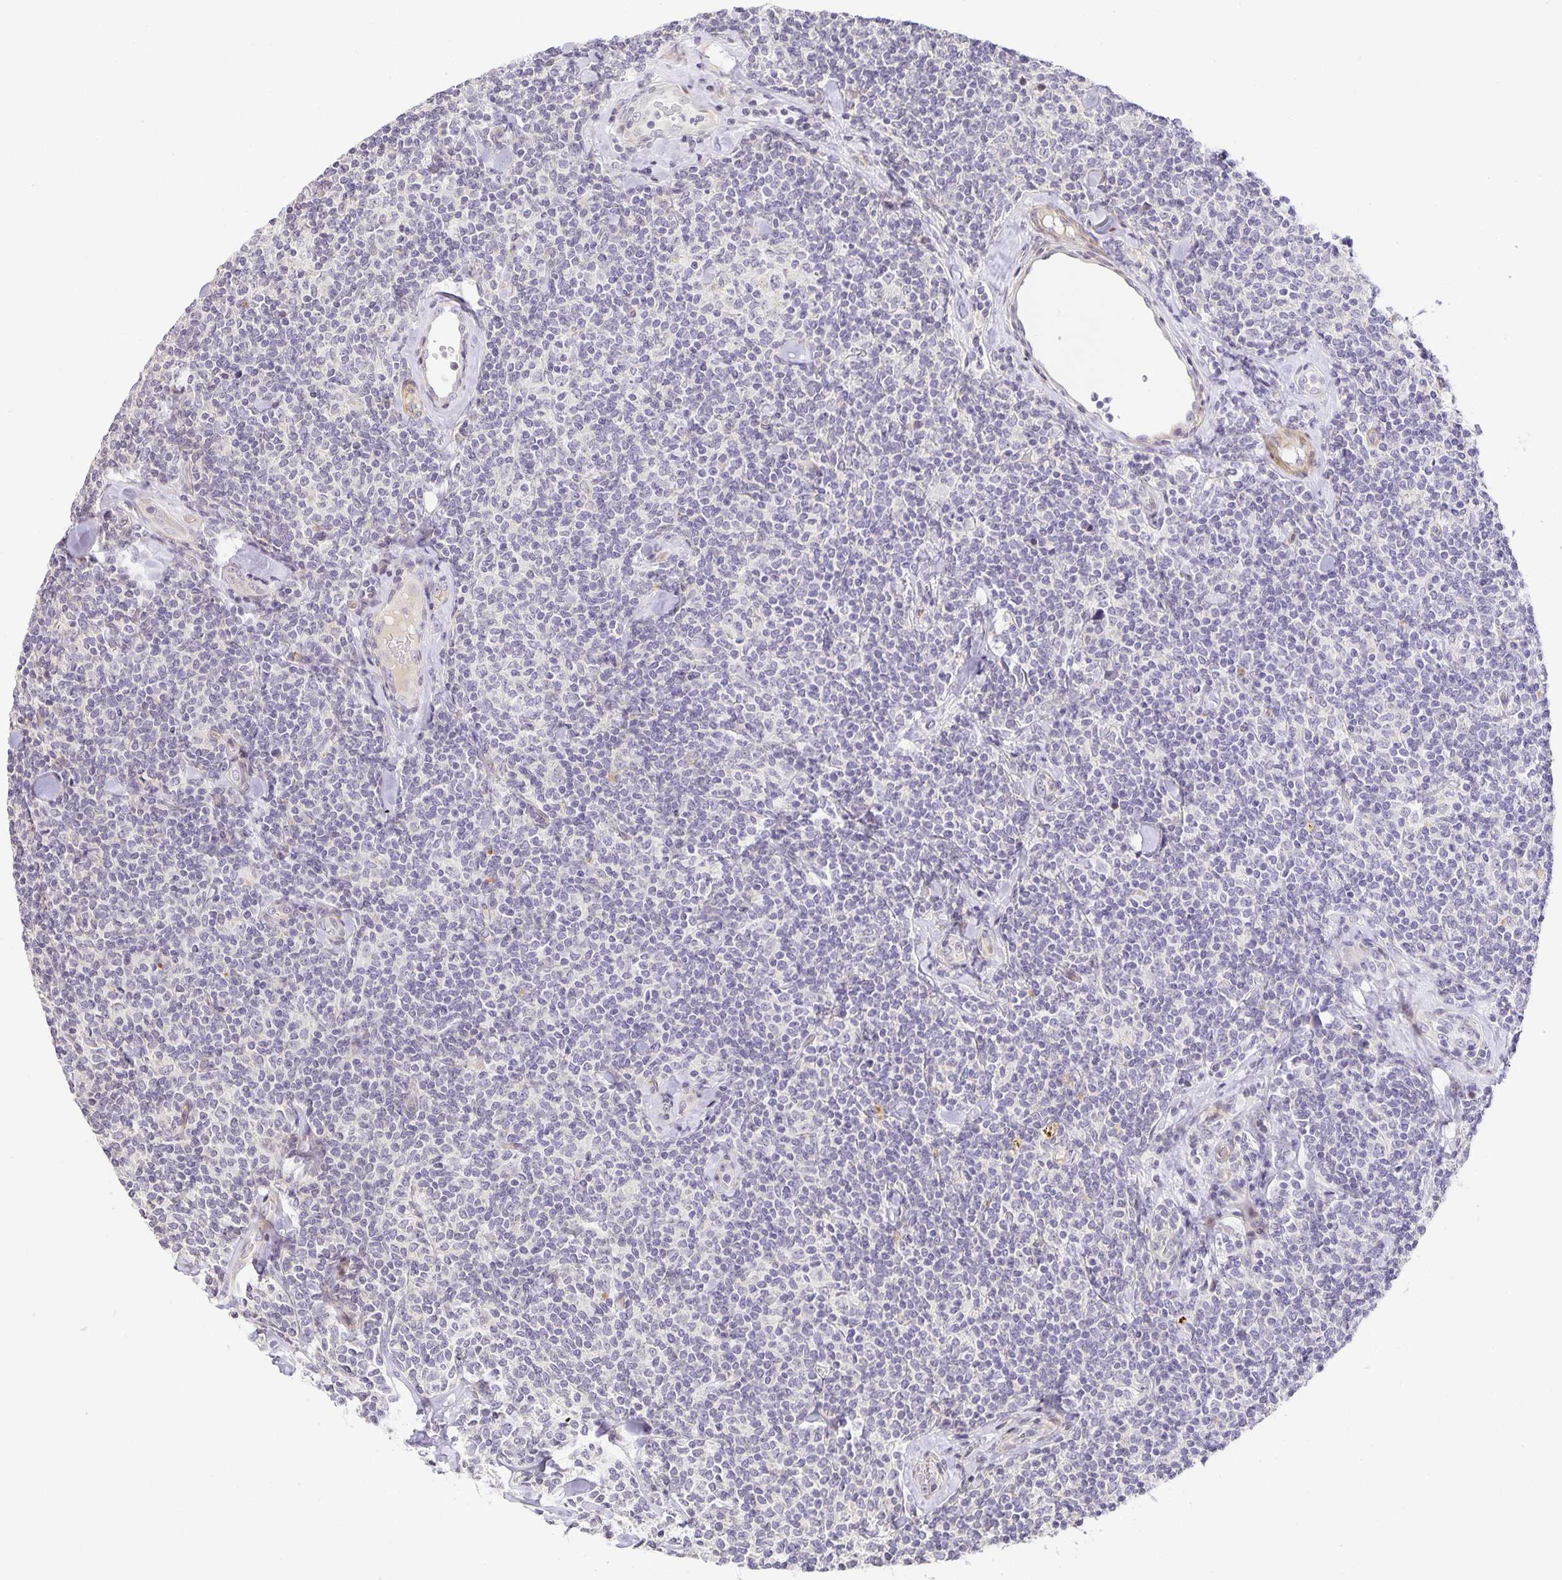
{"staining": {"intensity": "negative", "quantity": "none", "location": "none"}, "tissue": "lymphoma", "cell_type": "Tumor cells", "image_type": "cancer", "snomed": [{"axis": "morphology", "description": "Malignant lymphoma, non-Hodgkin's type, Low grade"}, {"axis": "topography", "description": "Lymph node"}], "caption": "Tumor cells show no significant positivity in lymphoma.", "gene": "TJP3", "patient": {"sex": "female", "age": 56}}